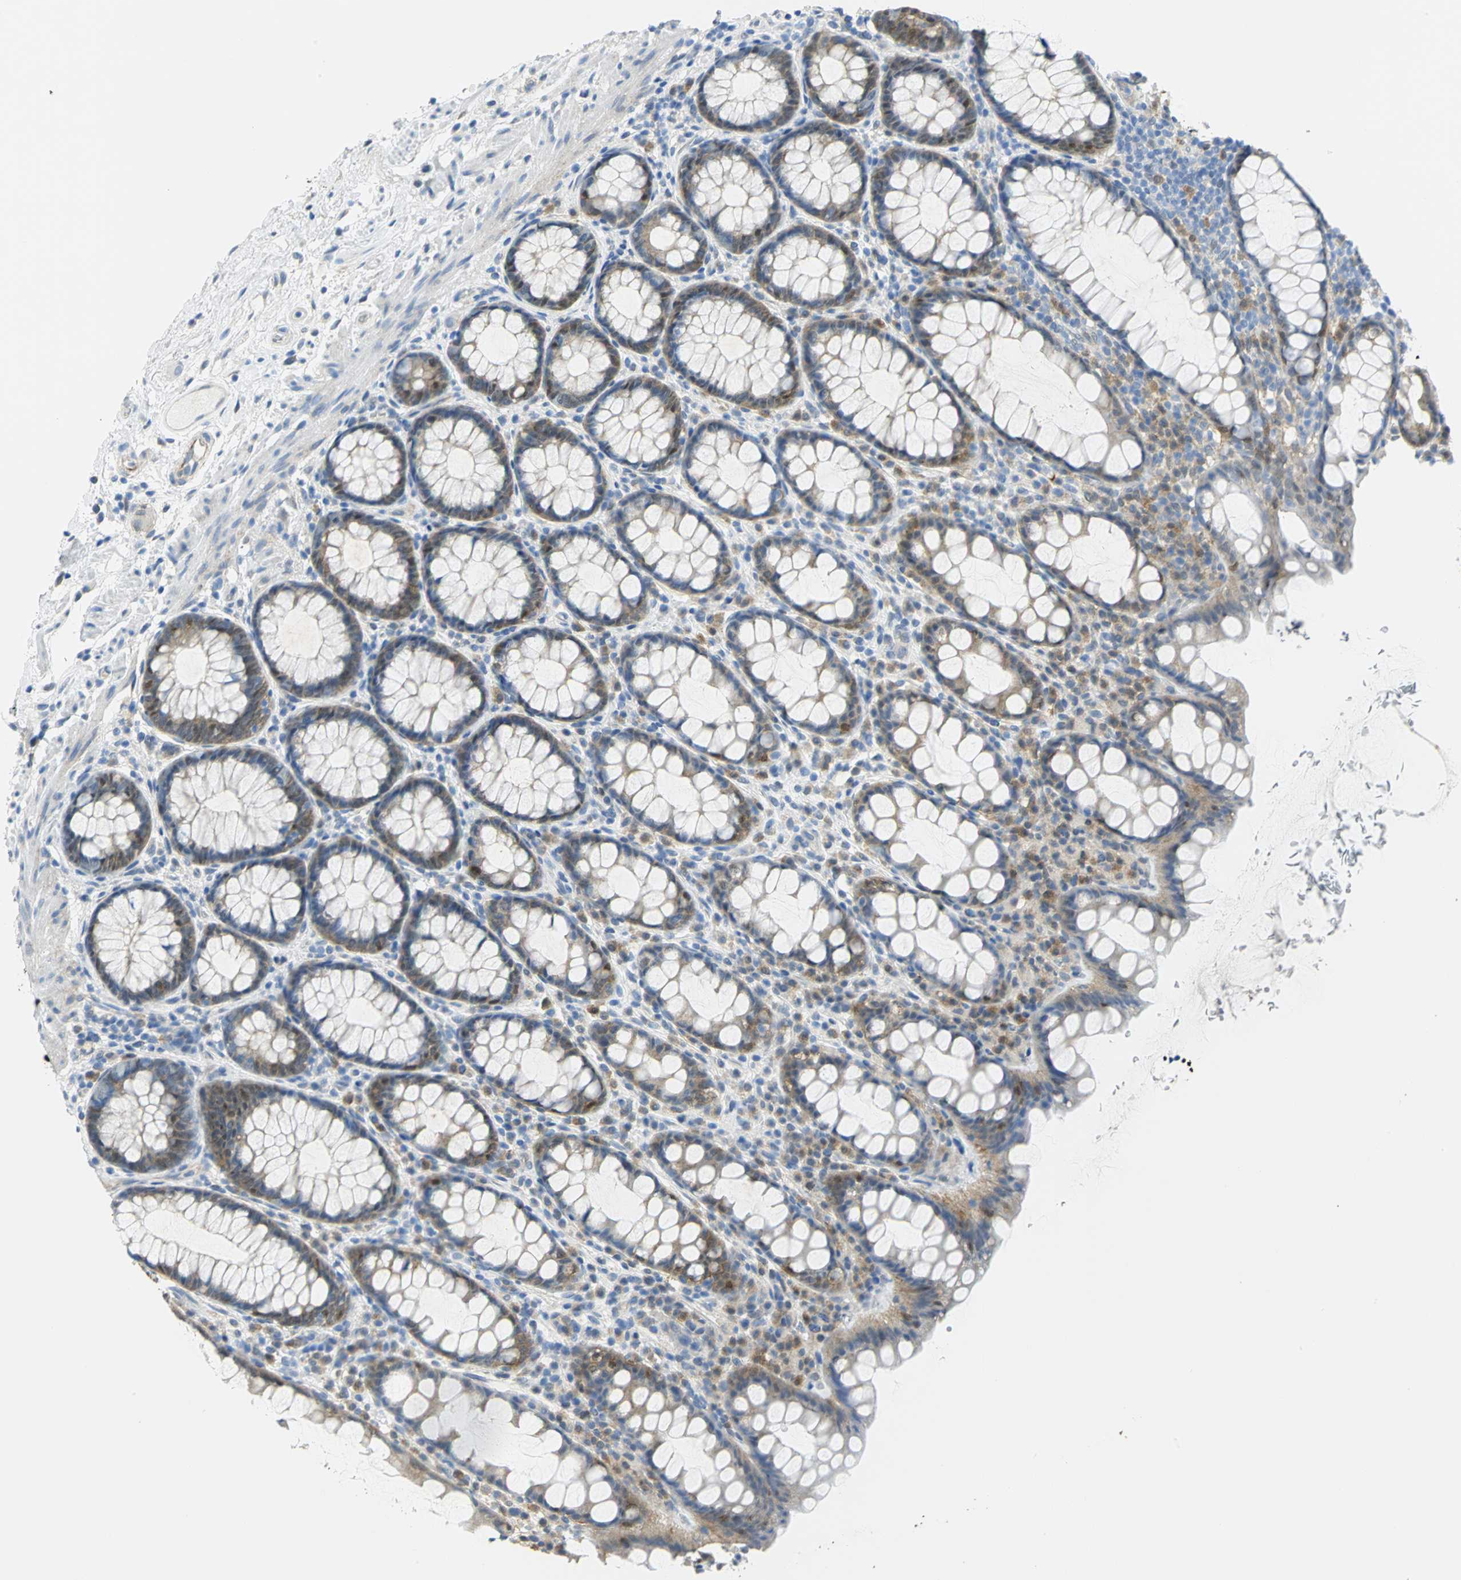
{"staining": {"intensity": "weak", "quantity": ">75%", "location": "cytoplasmic/membranous"}, "tissue": "rectum", "cell_type": "Glandular cells", "image_type": "normal", "snomed": [{"axis": "morphology", "description": "Normal tissue, NOS"}, {"axis": "topography", "description": "Rectum"}], "caption": "Immunohistochemical staining of normal rectum demonstrates >75% levels of weak cytoplasmic/membranous protein expression in about >75% of glandular cells. (DAB = brown stain, brightfield microscopy at high magnification).", "gene": "PGM3", "patient": {"sex": "male", "age": 92}}